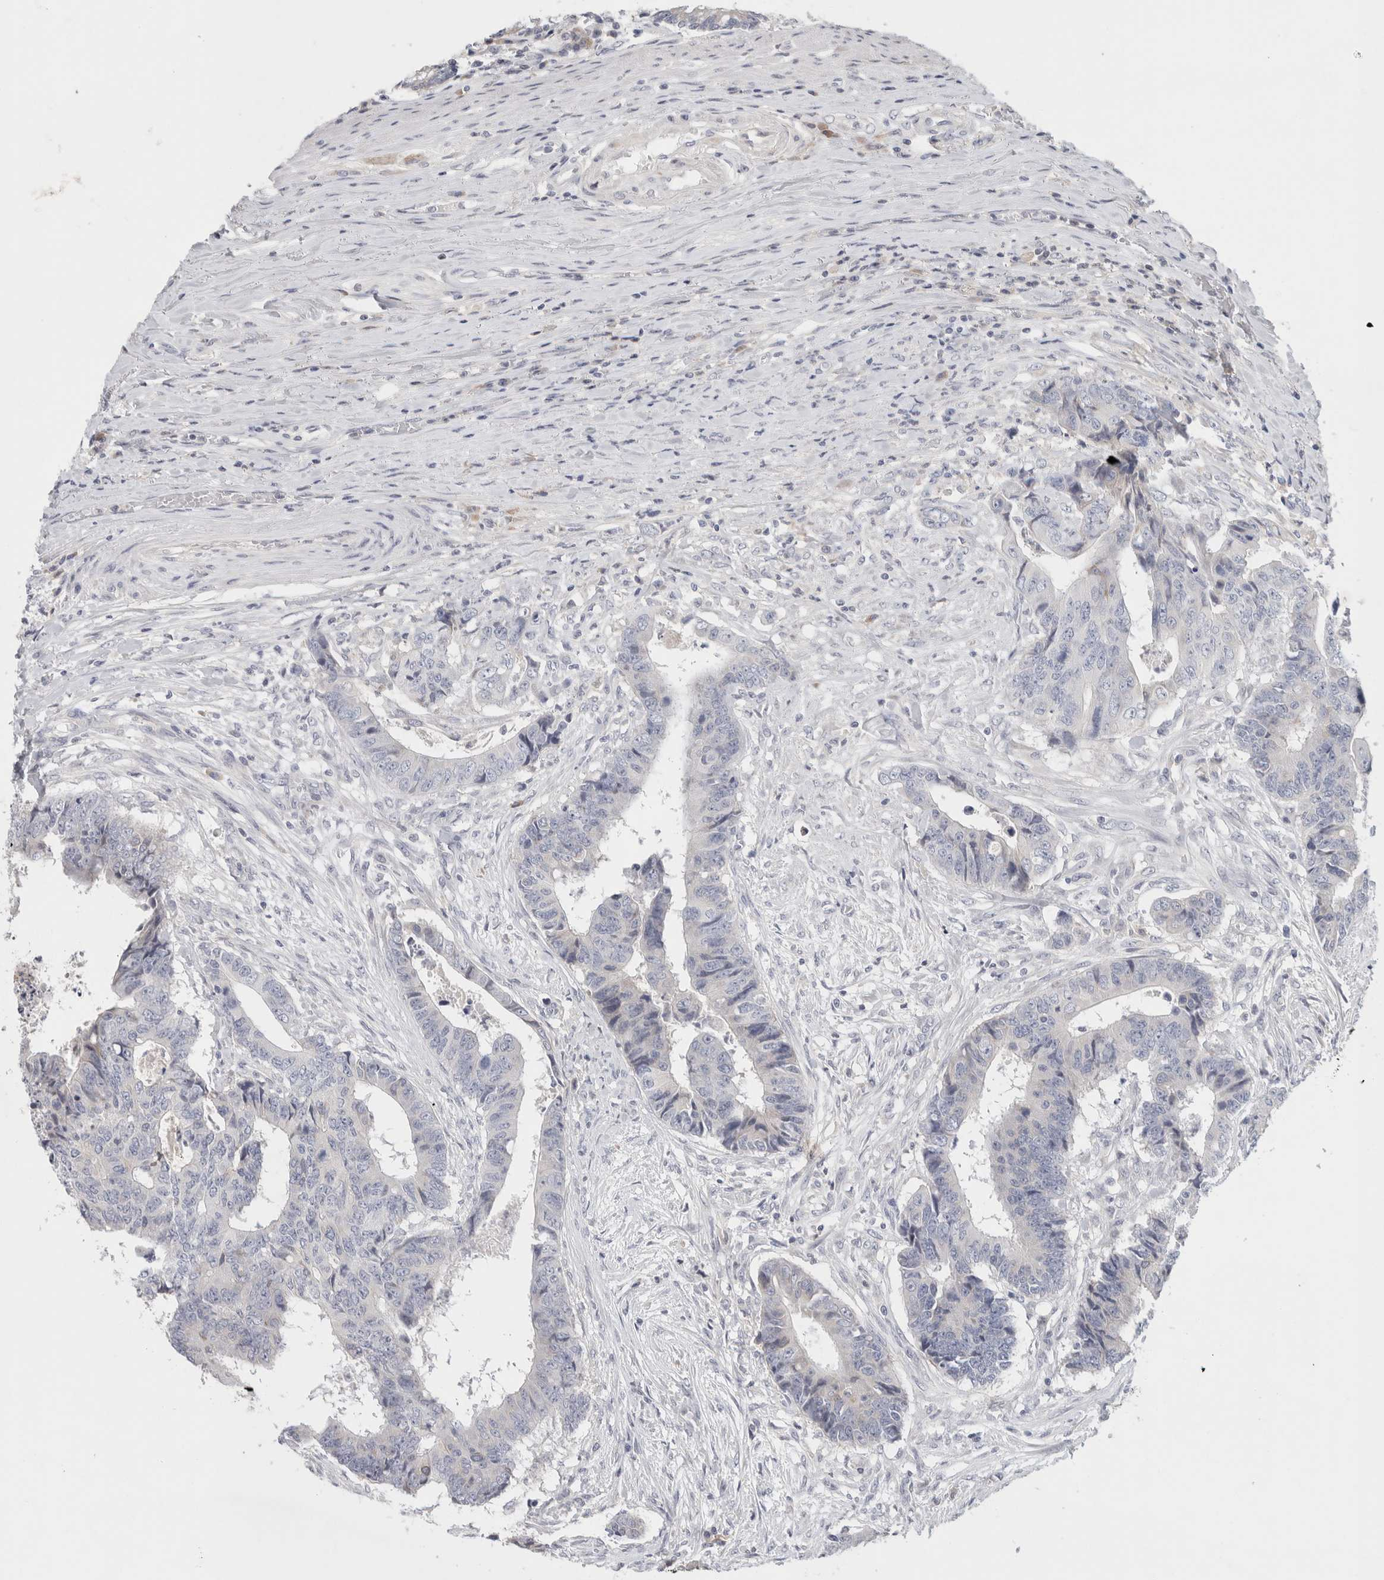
{"staining": {"intensity": "negative", "quantity": "none", "location": "none"}, "tissue": "colorectal cancer", "cell_type": "Tumor cells", "image_type": "cancer", "snomed": [{"axis": "morphology", "description": "Adenocarcinoma, NOS"}, {"axis": "topography", "description": "Rectum"}], "caption": "This is an immunohistochemistry (IHC) histopathology image of colorectal cancer (adenocarcinoma). There is no positivity in tumor cells.", "gene": "STK31", "patient": {"sex": "male", "age": 84}}